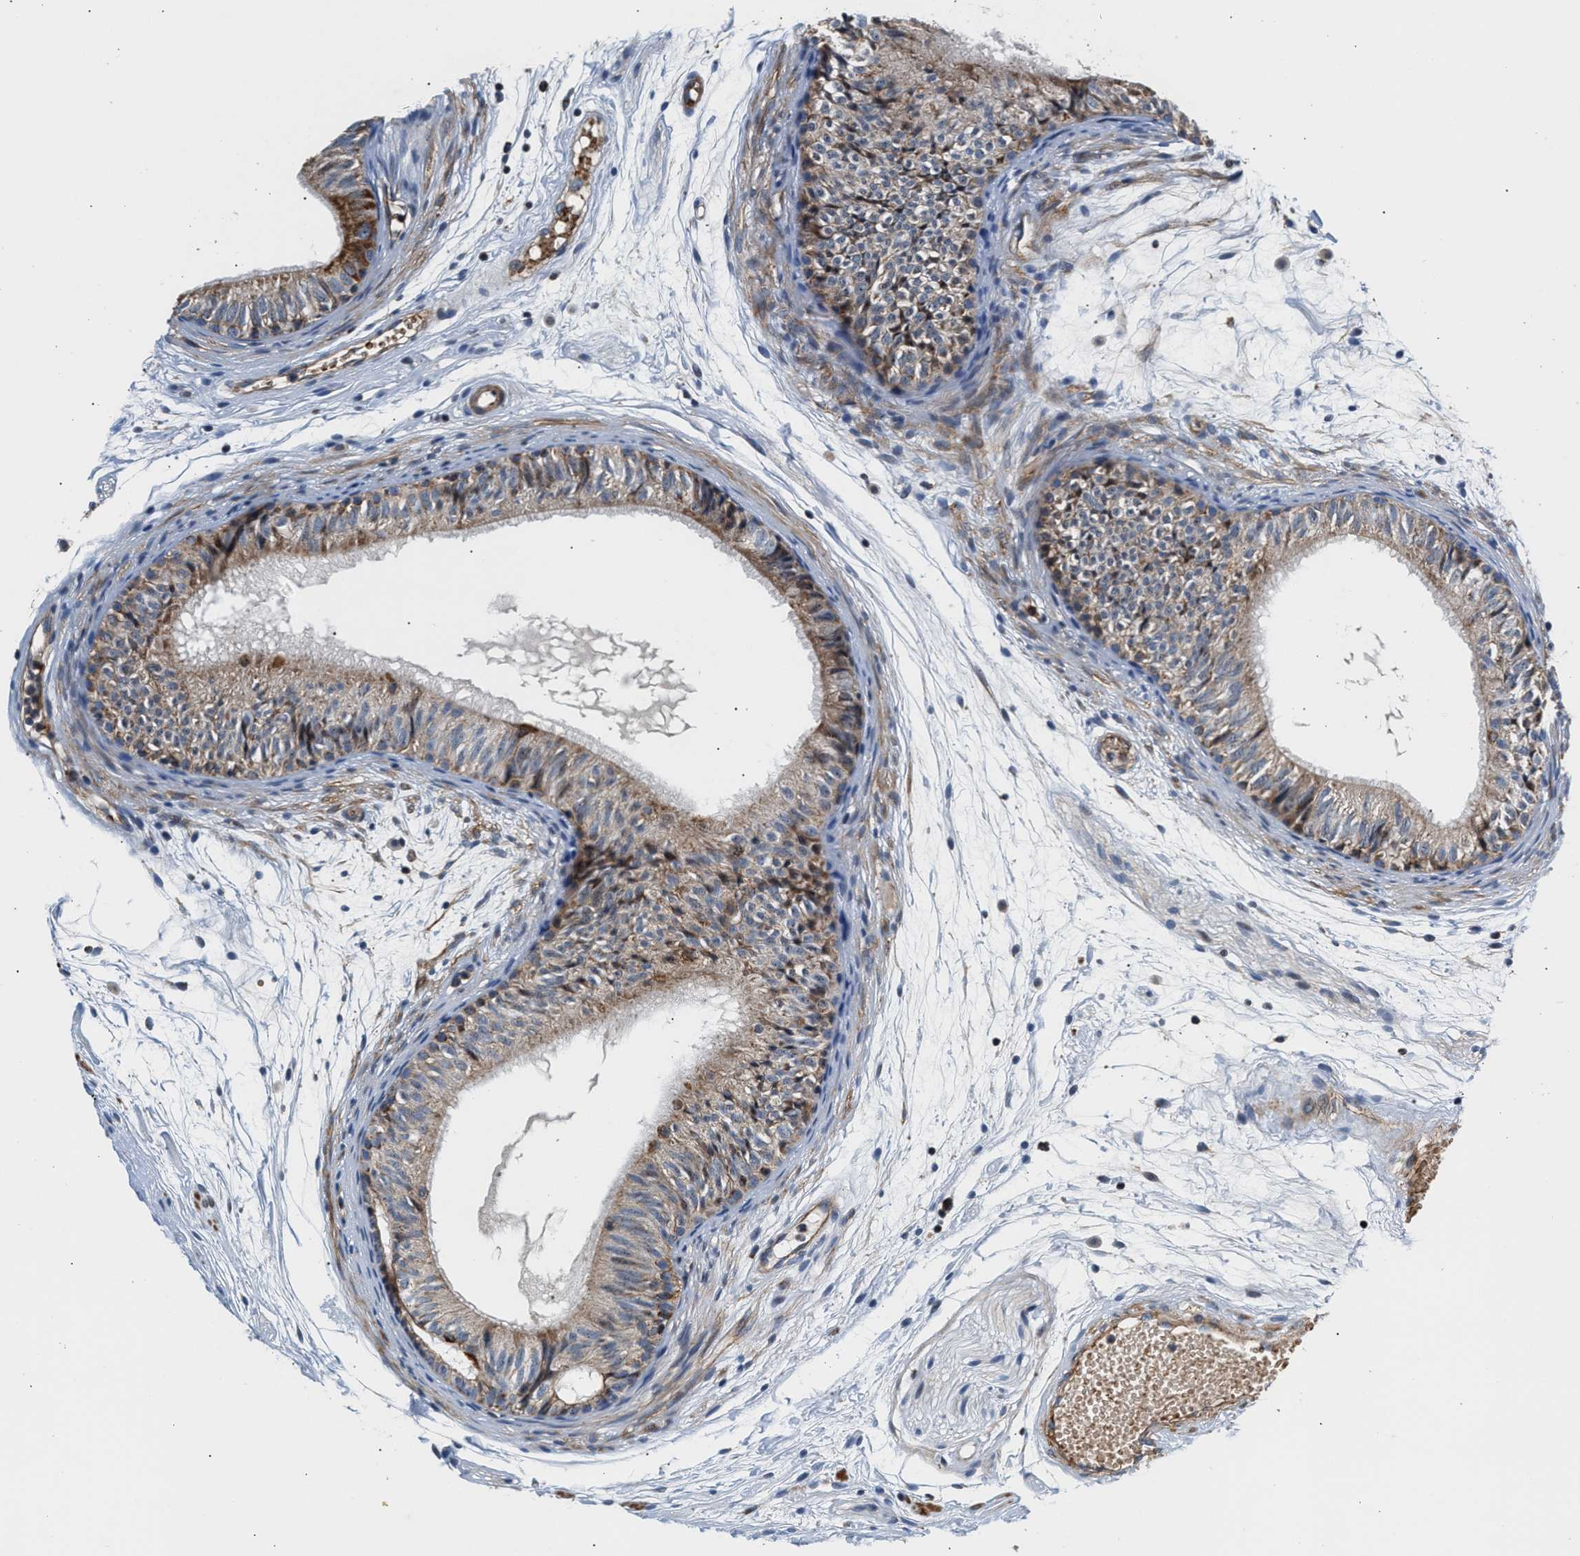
{"staining": {"intensity": "weak", "quantity": ">75%", "location": "cytoplasmic/membranous"}, "tissue": "epididymis", "cell_type": "Glandular cells", "image_type": "normal", "snomed": [{"axis": "morphology", "description": "Normal tissue, NOS"}, {"axis": "morphology", "description": "Atrophy, NOS"}, {"axis": "topography", "description": "Testis"}, {"axis": "topography", "description": "Epididymis"}], "caption": "The image exhibits immunohistochemical staining of unremarkable epididymis. There is weak cytoplasmic/membranous expression is identified in about >75% of glandular cells. (DAB (3,3'-diaminobenzidine) IHC with brightfield microscopy, high magnification).", "gene": "SGK1", "patient": {"sex": "male", "age": 18}}